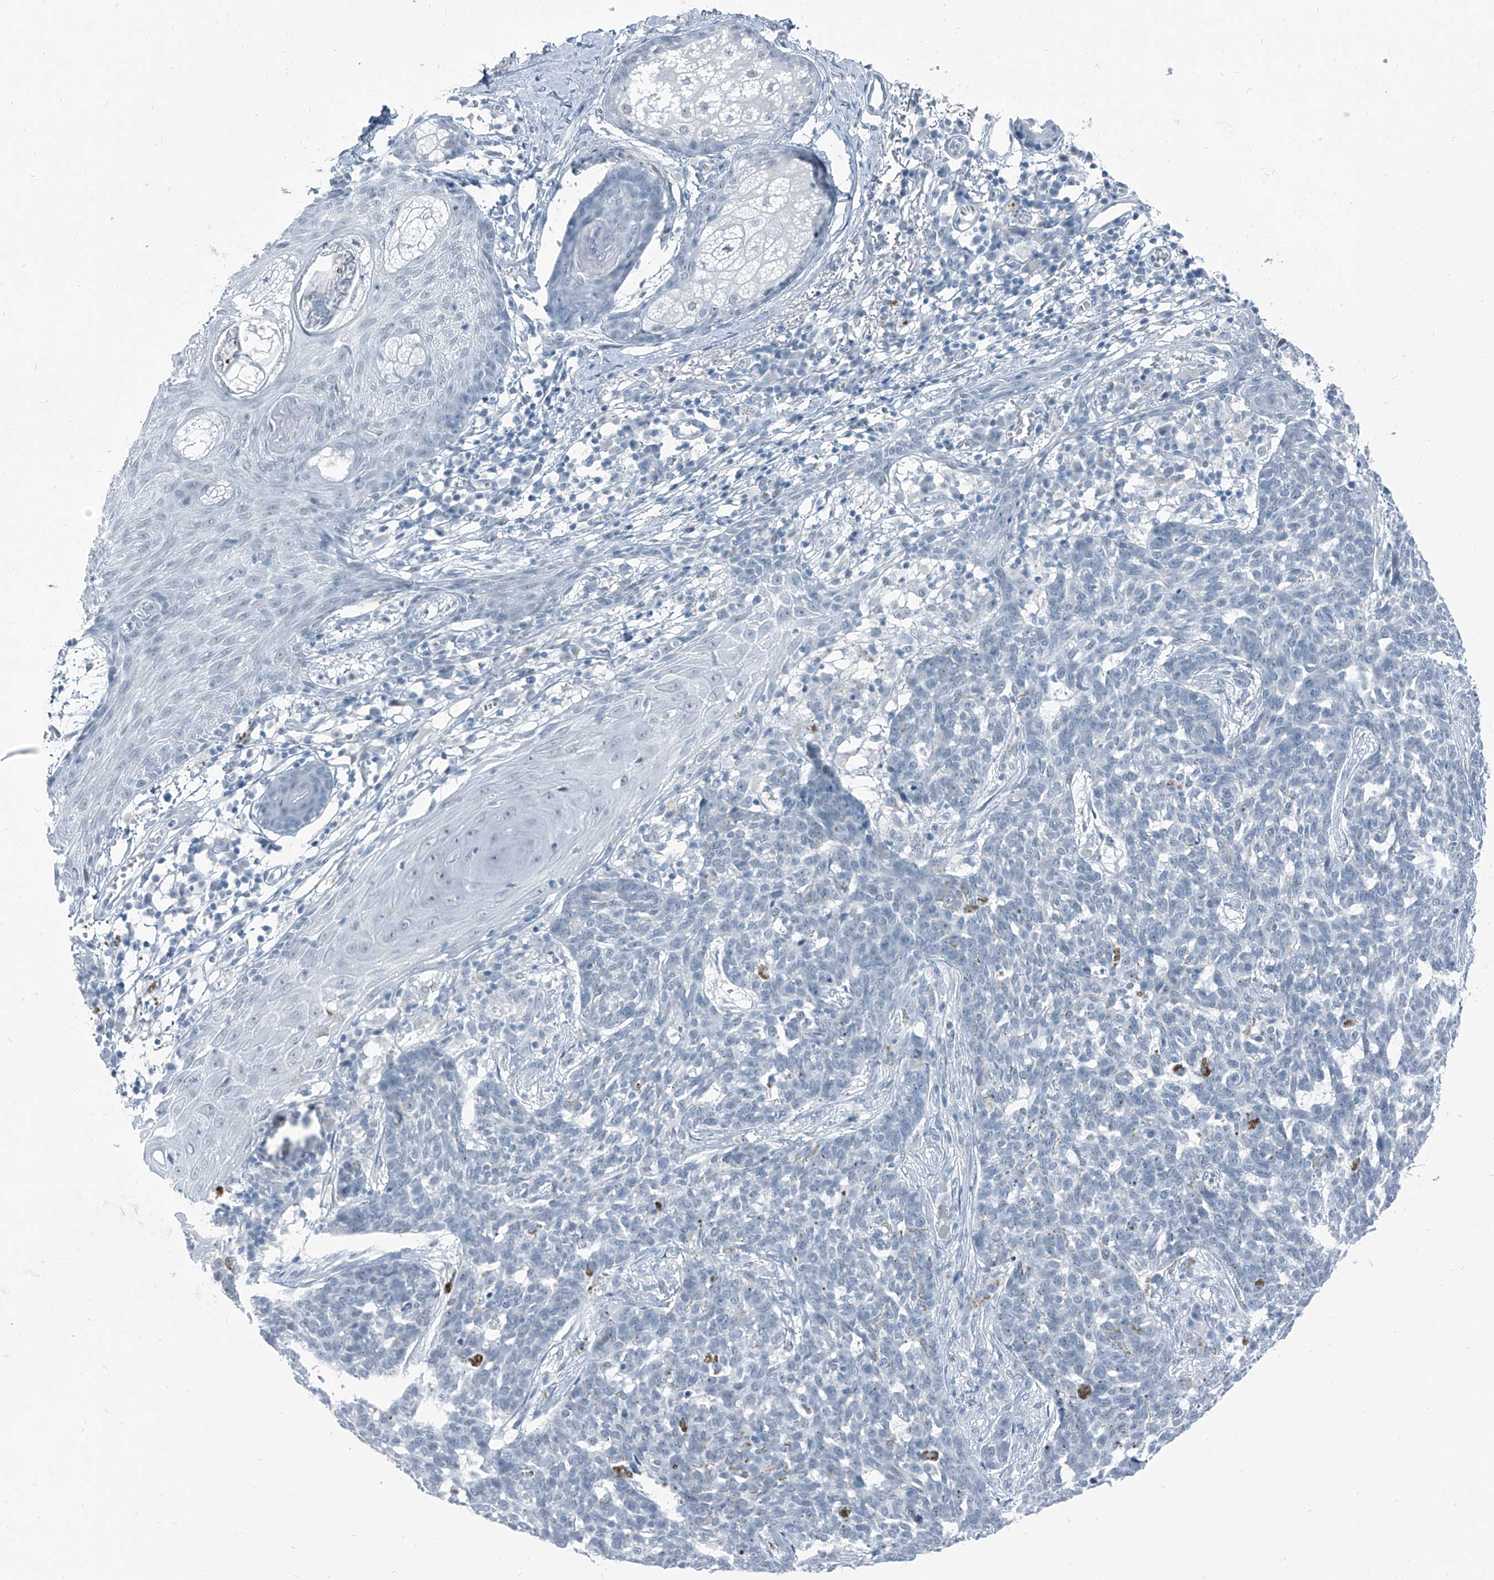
{"staining": {"intensity": "negative", "quantity": "none", "location": "none"}, "tissue": "skin cancer", "cell_type": "Tumor cells", "image_type": "cancer", "snomed": [{"axis": "morphology", "description": "Basal cell carcinoma"}, {"axis": "topography", "description": "Skin"}], "caption": "This is an immunohistochemistry (IHC) histopathology image of skin basal cell carcinoma. There is no expression in tumor cells.", "gene": "RGN", "patient": {"sex": "male", "age": 85}}